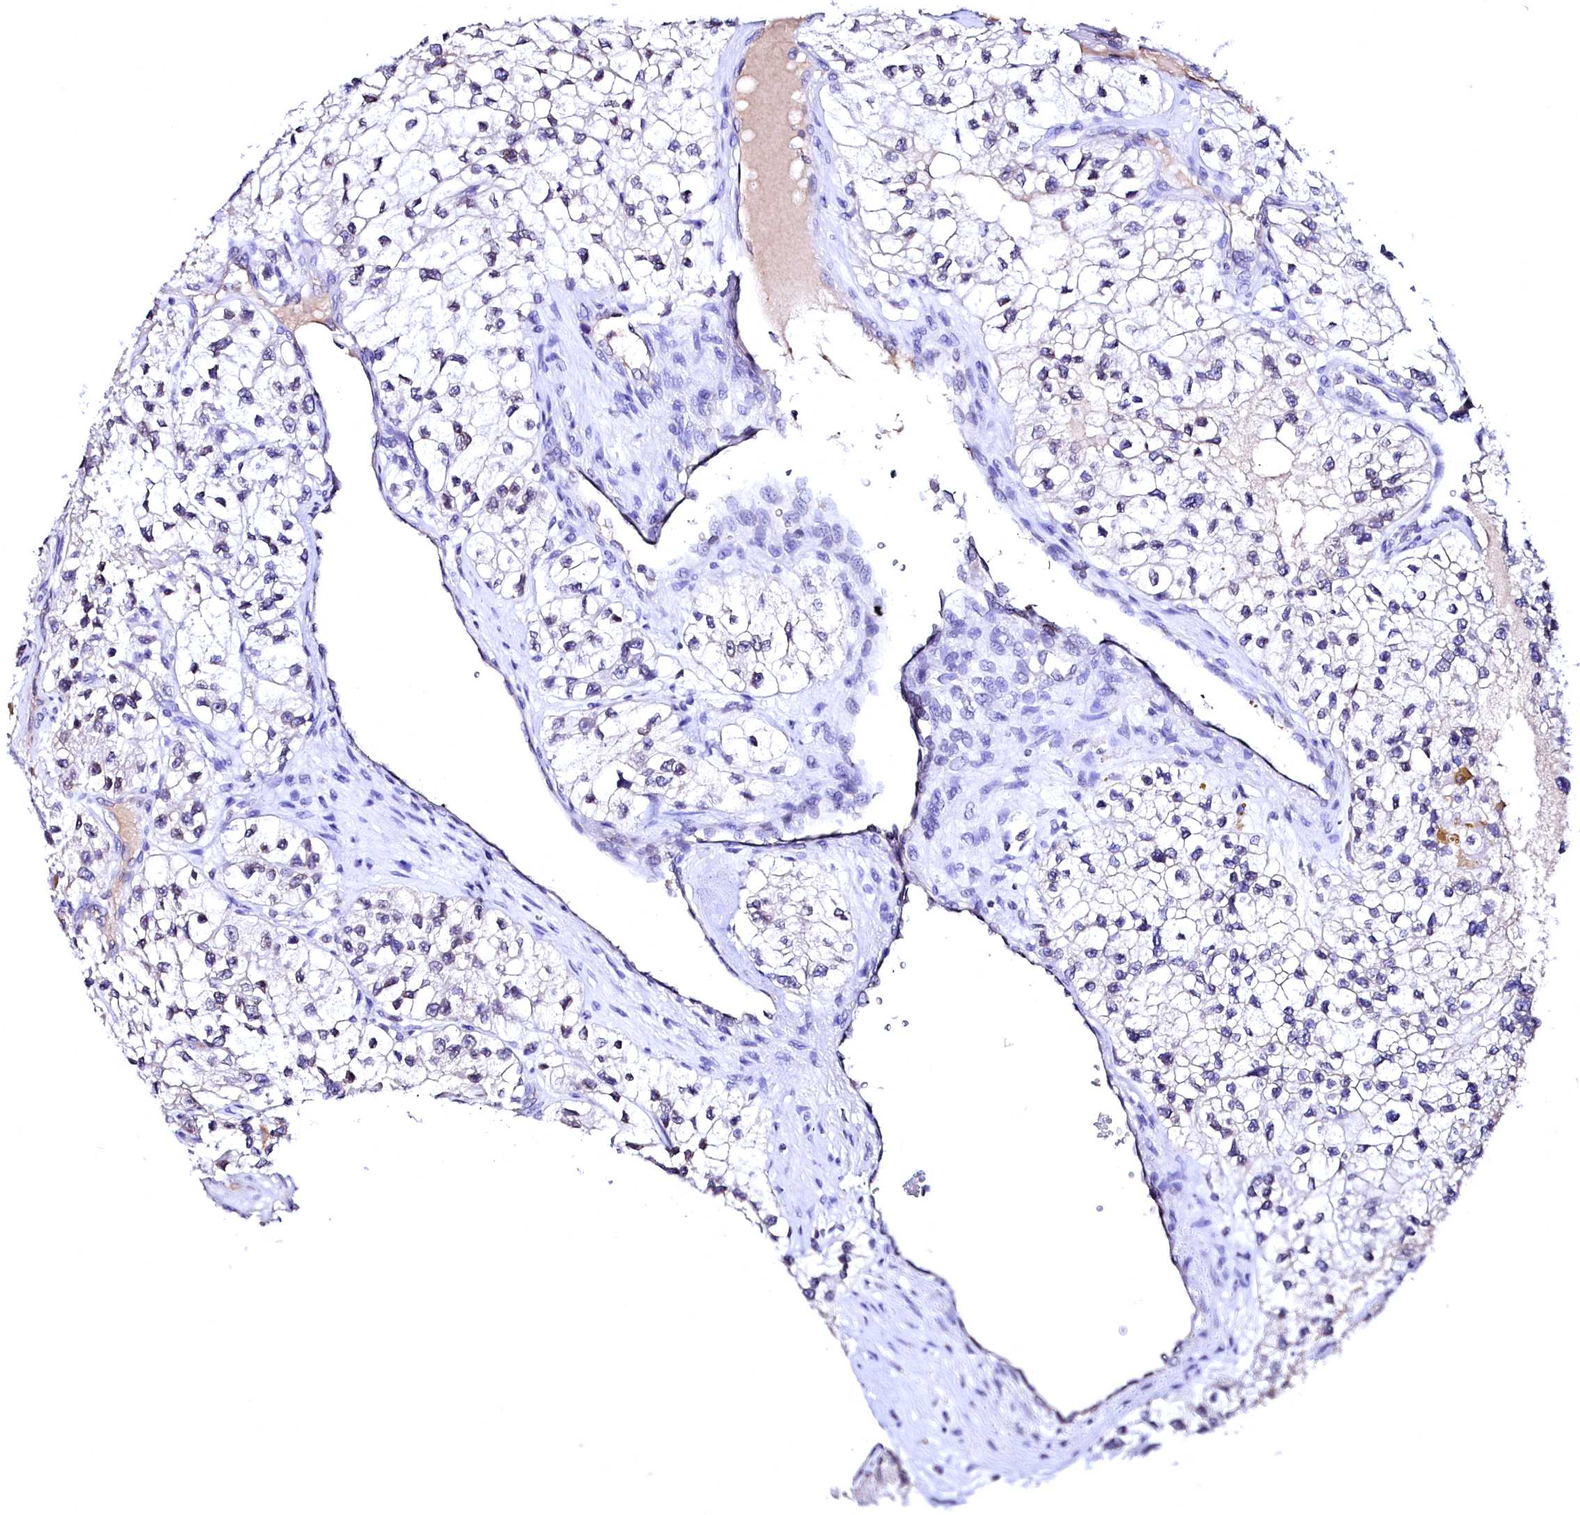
{"staining": {"intensity": "negative", "quantity": "none", "location": "none"}, "tissue": "renal cancer", "cell_type": "Tumor cells", "image_type": "cancer", "snomed": [{"axis": "morphology", "description": "Adenocarcinoma, NOS"}, {"axis": "topography", "description": "Kidney"}], "caption": "A photomicrograph of adenocarcinoma (renal) stained for a protein shows no brown staining in tumor cells. The staining was performed using DAB to visualize the protein expression in brown, while the nuclei were stained in blue with hematoxylin (Magnification: 20x).", "gene": "HAND1", "patient": {"sex": "female", "age": 57}}